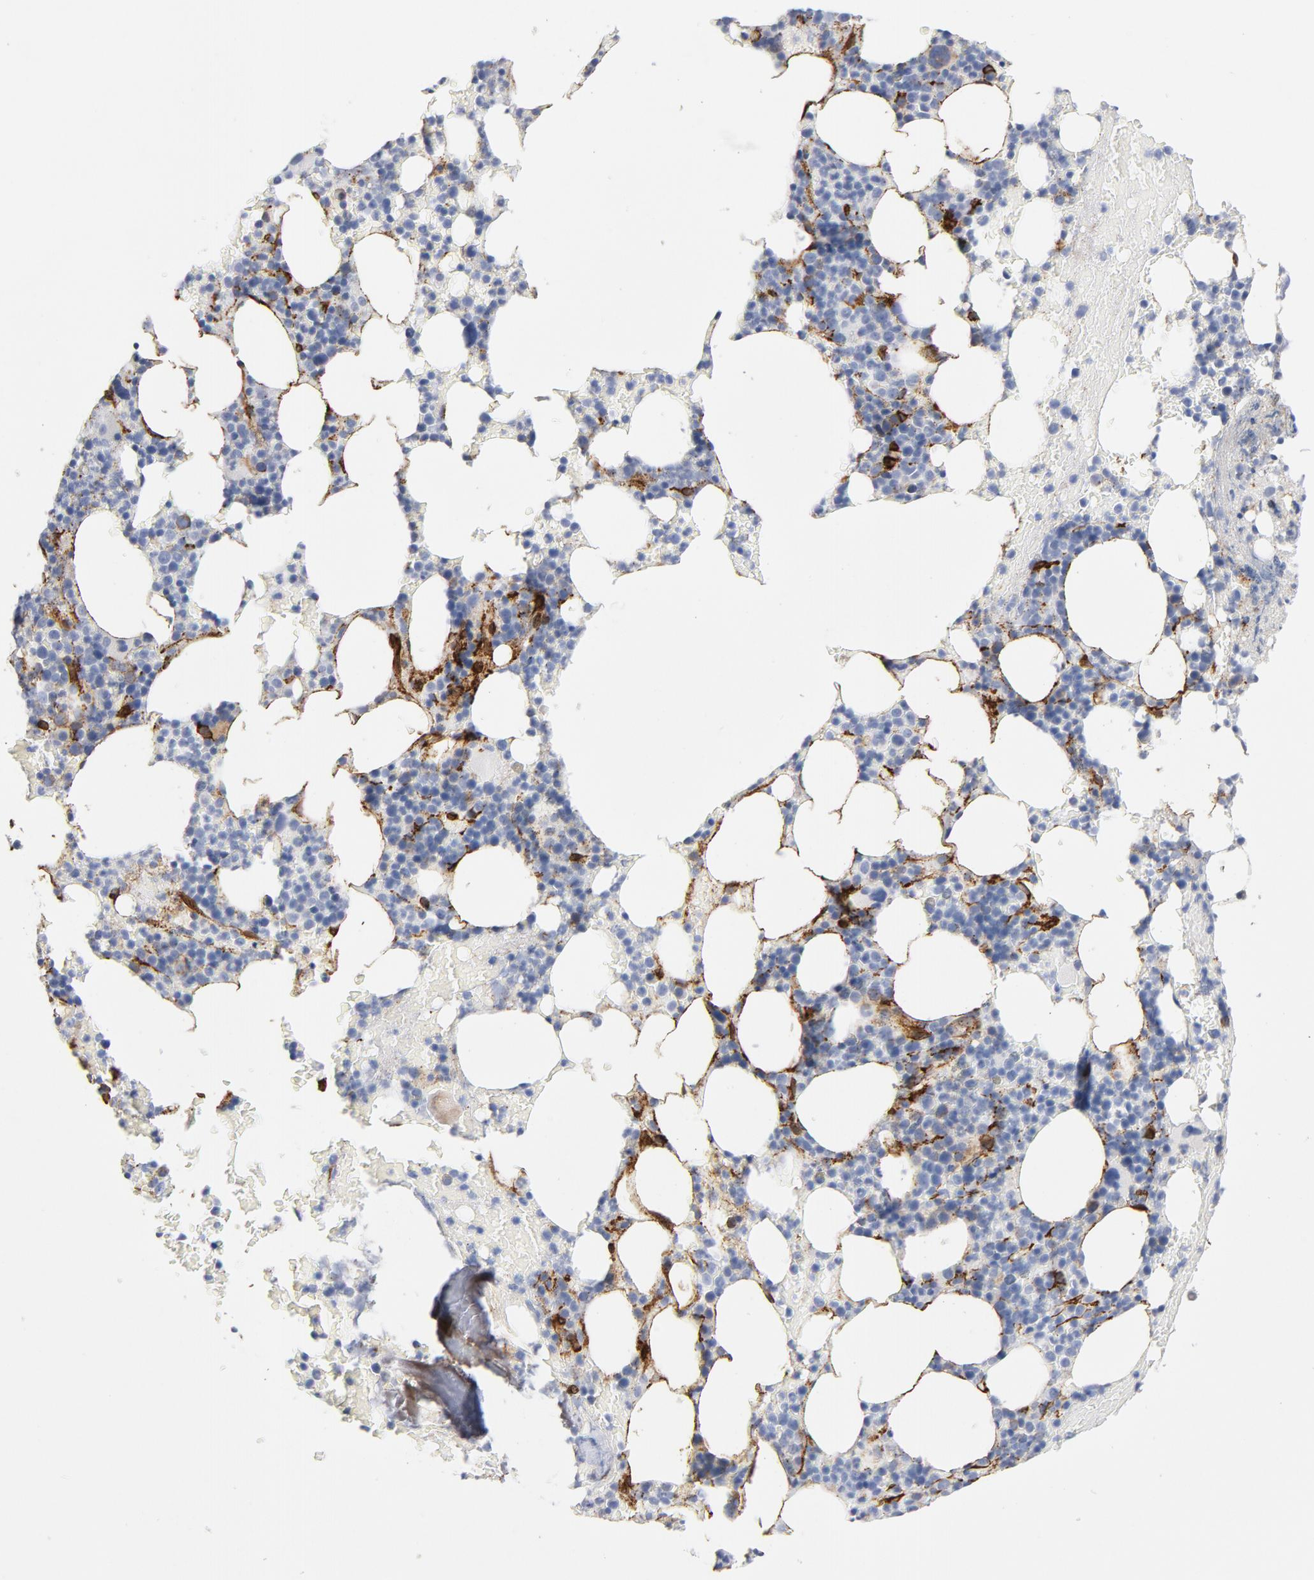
{"staining": {"intensity": "negative", "quantity": "none", "location": "none"}, "tissue": "bone marrow", "cell_type": "Hematopoietic cells", "image_type": "normal", "snomed": [{"axis": "morphology", "description": "Normal tissue, NOS"}, {"axis": "topography", "description": "Bone marrow"}], "caption": "Immunohistochemistry (IHC) photomicrograph of unremarkable human bone marrow stained for a protein (brown), which shows no positivity in hematopoietic cells.", "gene": "SERPINH1", "patient": {"sex": "female", "age": 66}}